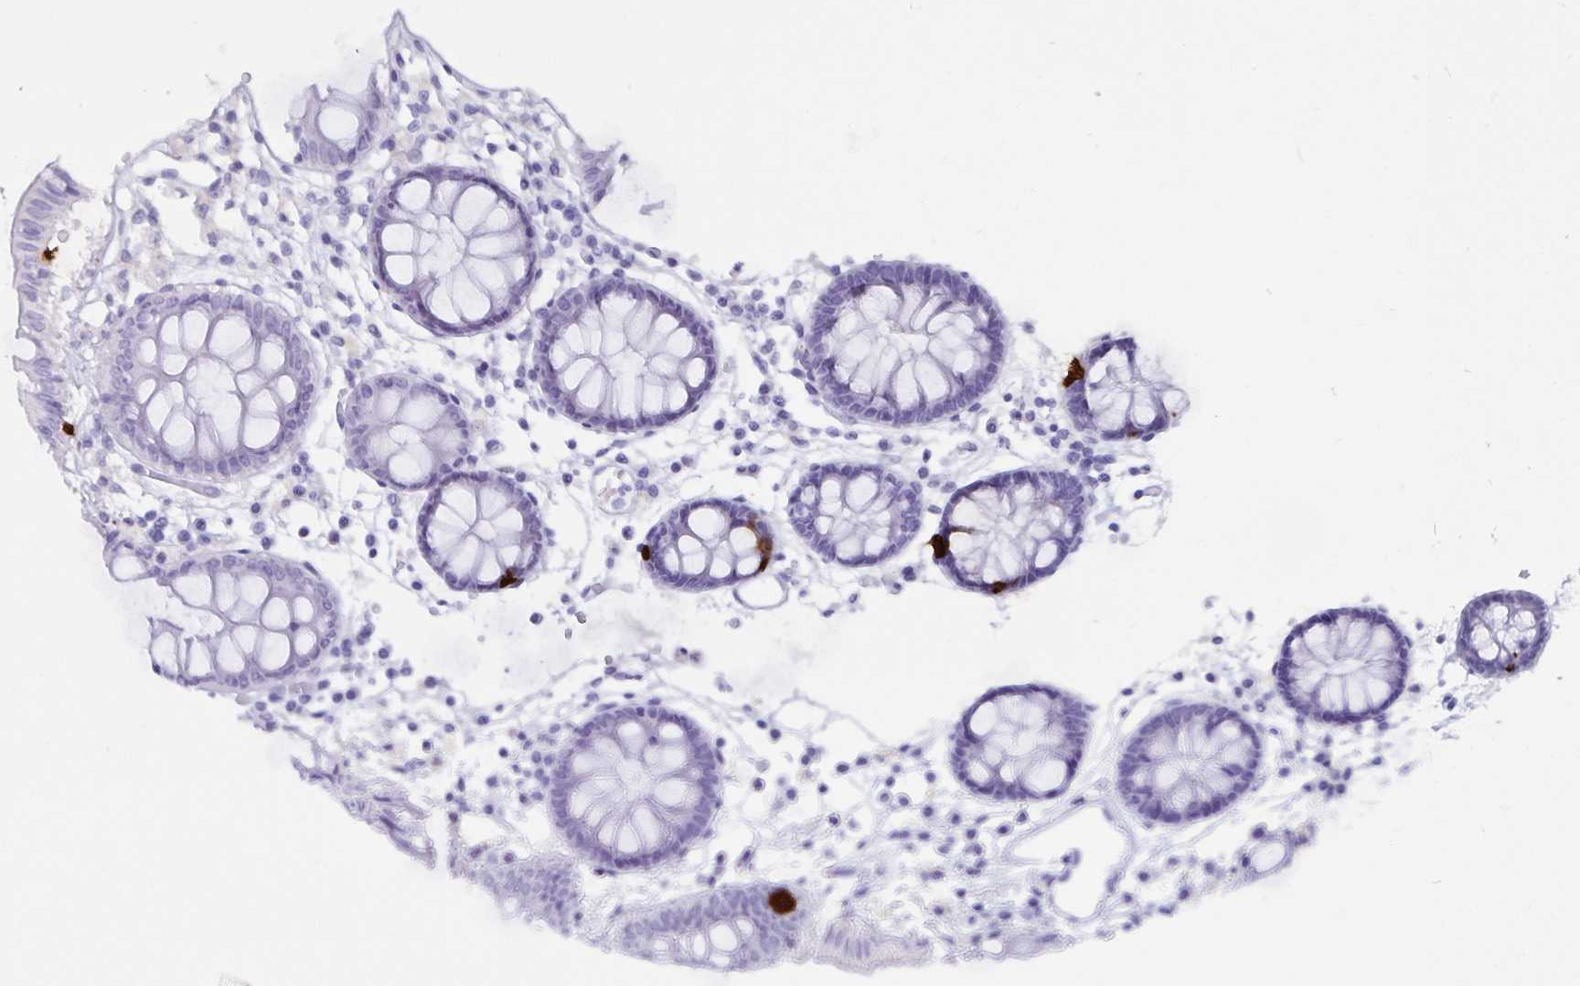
{"staining": {"intensity": "moderate", "quantity": "<25%", "location": "cytoplasmic/membranous"}, "tissue": "colon", "cell_type": "Glandular cells", "image_type": "normal", "snomed": [{"axis": "morphology", "description": "Normal tissue, NOS"}, {"axis": "topography", "description": "Colon"}], "caption": "Immunohistochemistry (IHC) histopathology image of unremarkable colon stained for a protein (brown), which demonstrates low levels of moderate cytoplasmic/membranous staining in approximately <25% of glandular cells.", "gene": "GPR137", "patient": {"sex": "female", "age": 84}}